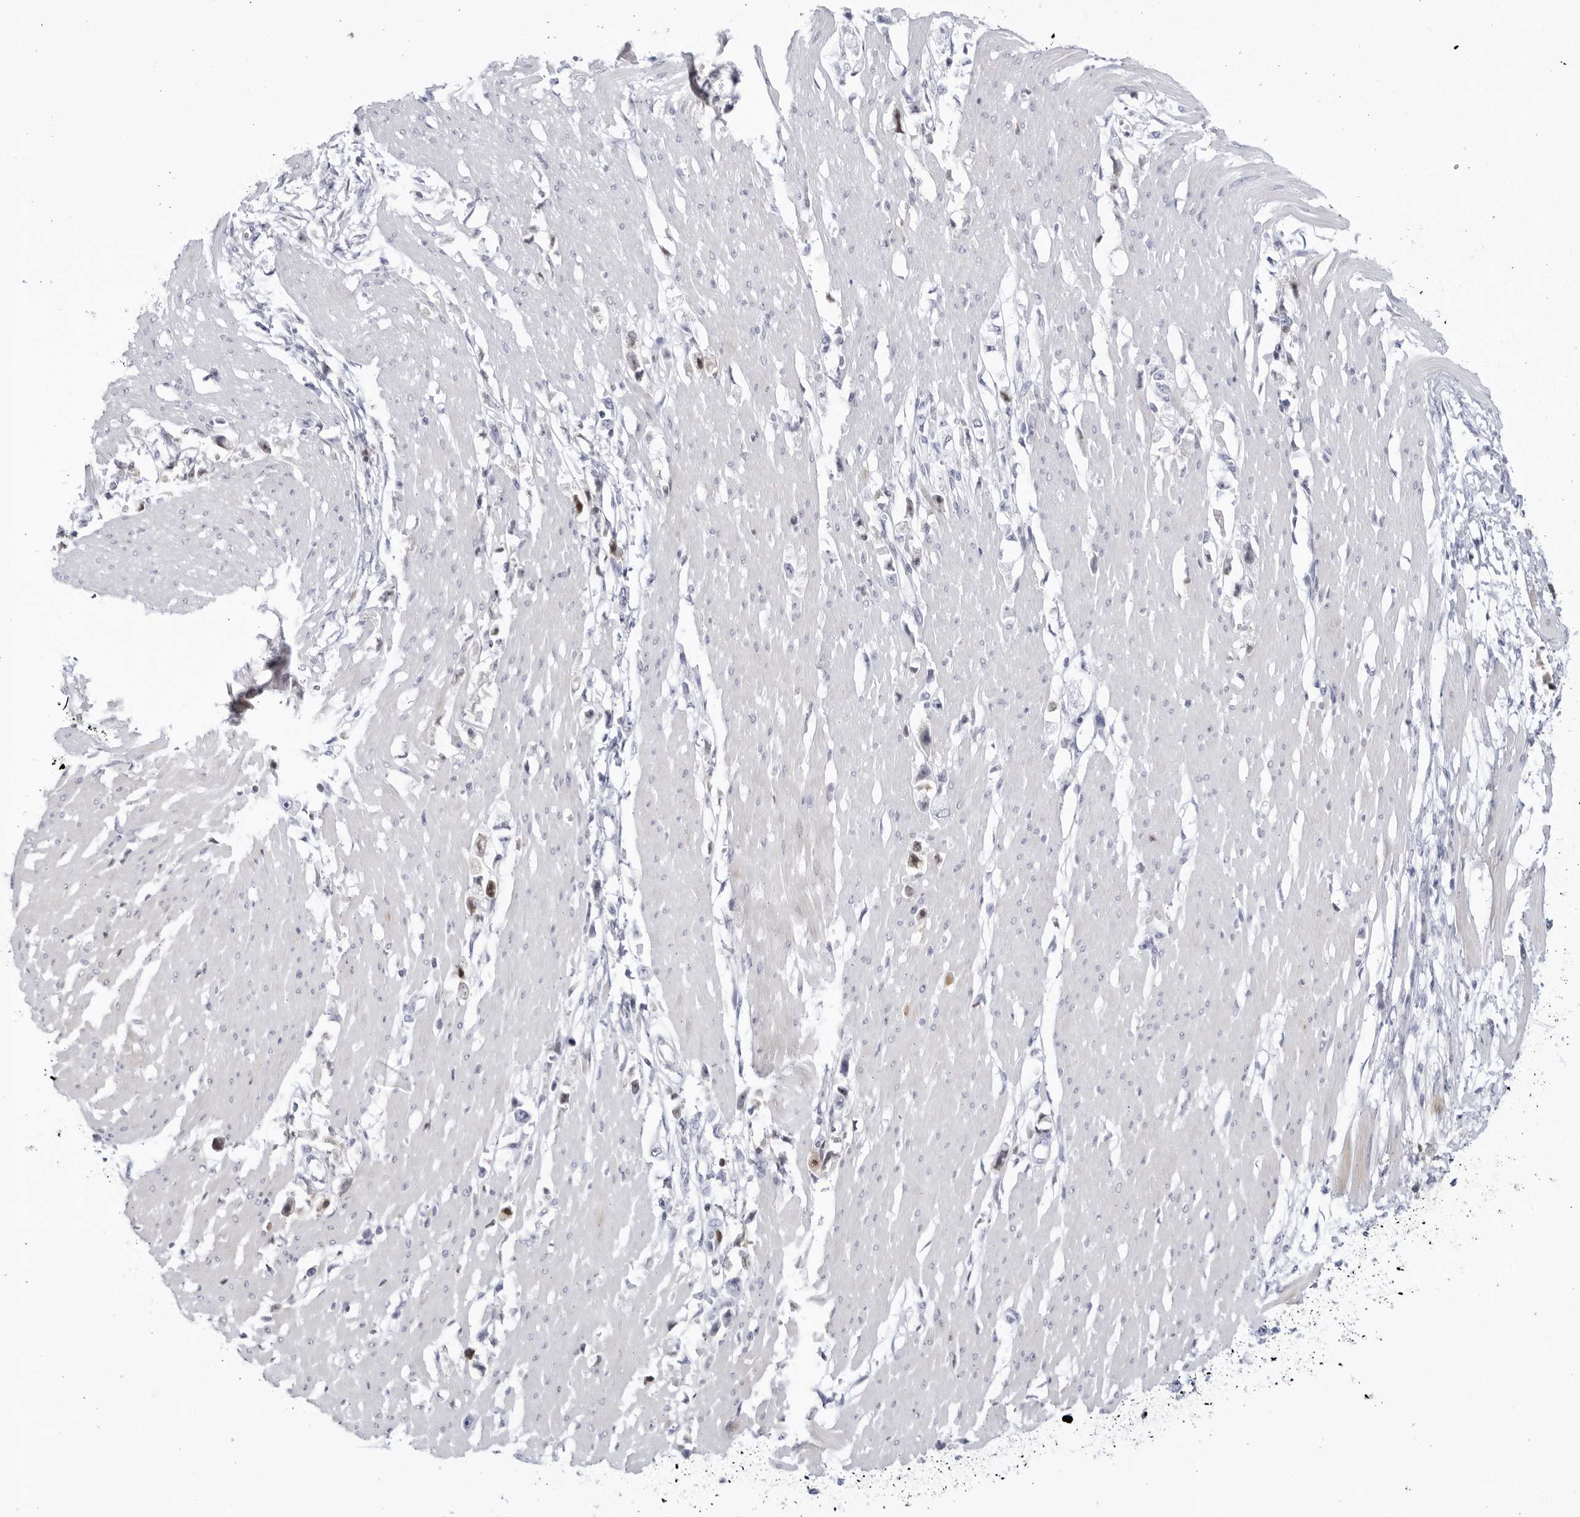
{"staining": {"intensity": "moderate", "quantity": "<25%", "location": "nuclear"}, "tissue": "stomach cancer", "cell_type": "Tumor cells", "image_type": "cancer", "snomed": [{"axis": "morphology", "description": "Adenocarcinoma, NOS"}, {"axis": "topography", "description": "Stomach"}], "caption": "DAB (3,3'-diaminobenzidine) immunohistochemical staining of human stomach cancer demonstrates moderate nuclear protein staining in about <25% of tumor cells.", "gene": "CNBD1", "patient": {"sex": "female", "age": 59}}